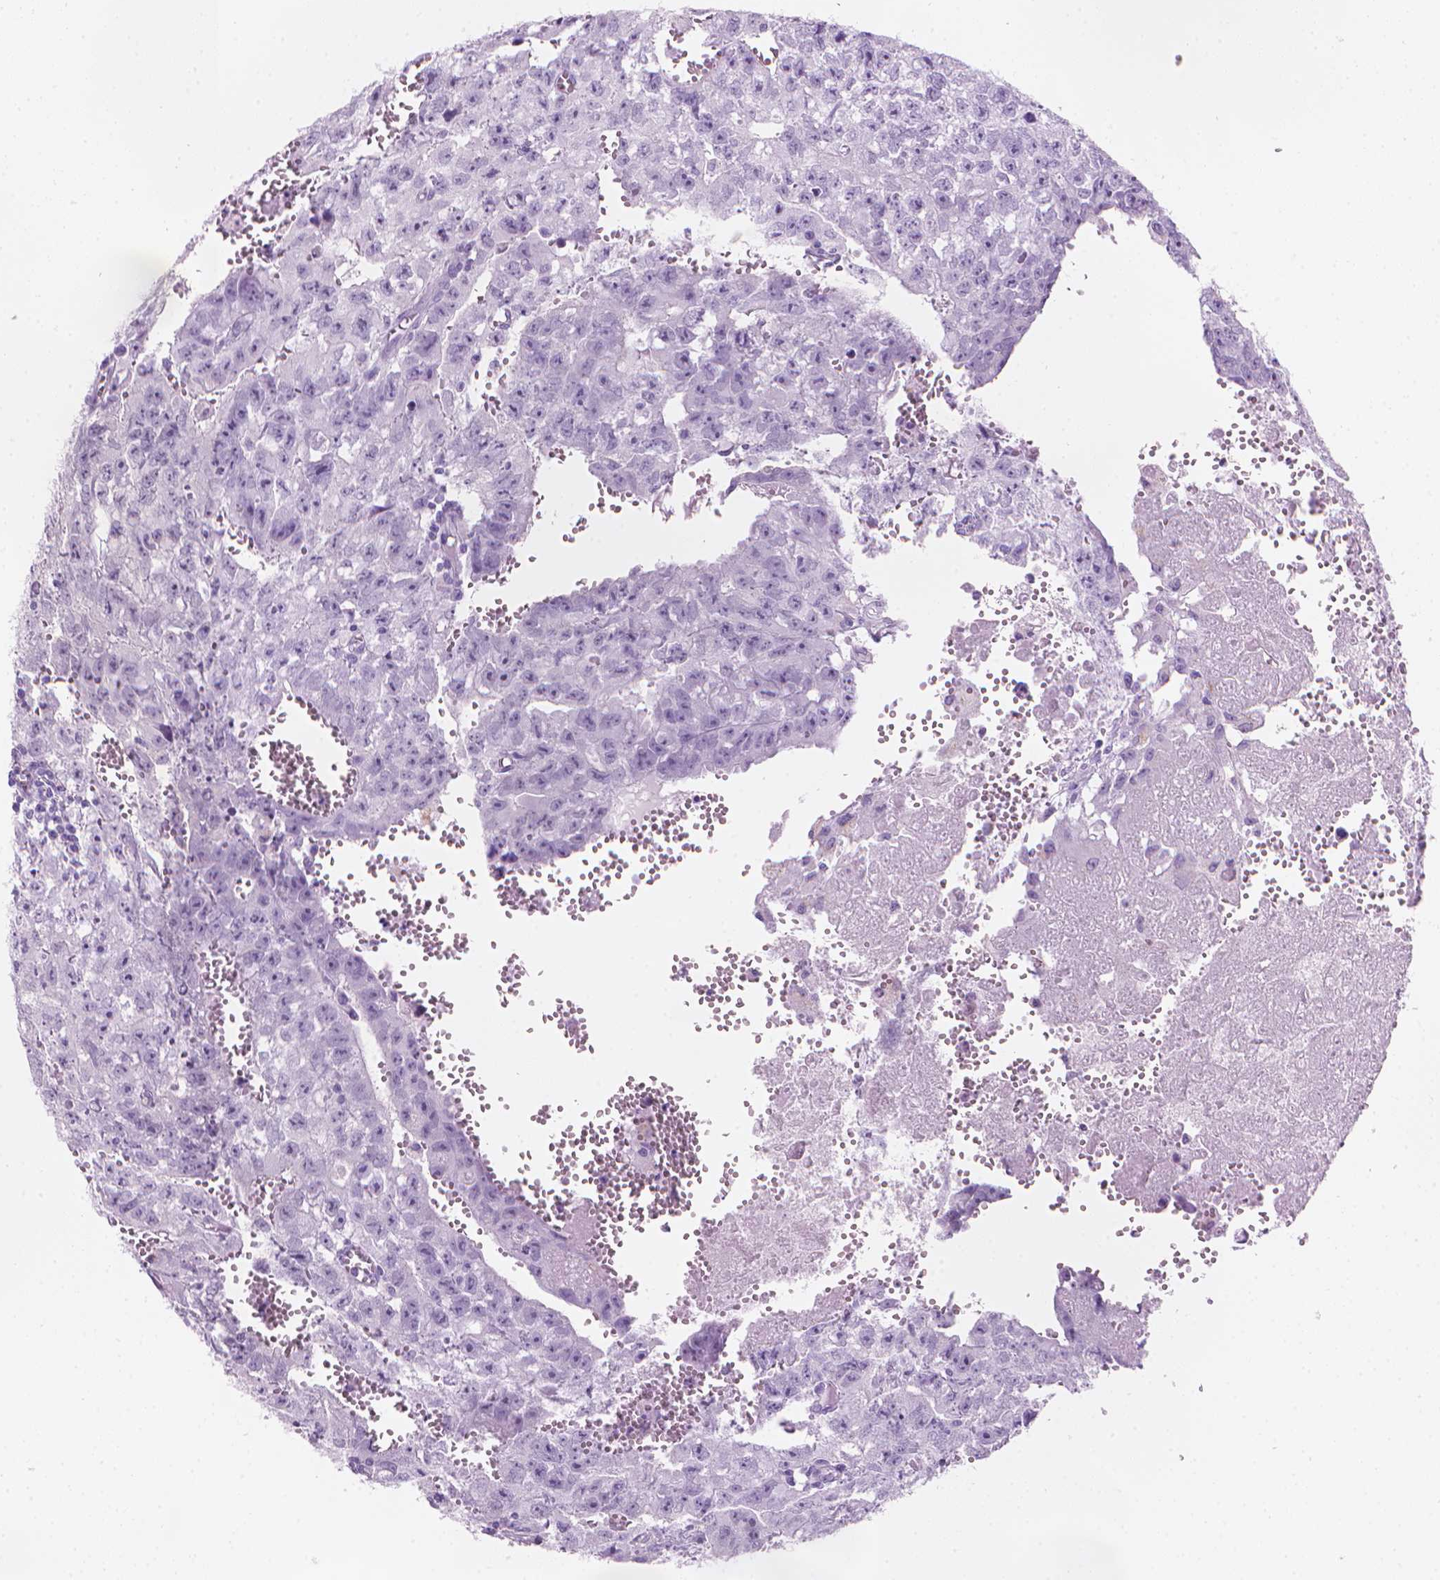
{"staining": {"intensity": "negative", "quantity": "none", "location": "none"}, "tissue": "testis cancer", "cell_type": "Tumor cells", "image_type": "cancer", "snomed": [{"axis": "morphology", "description": "Carcinoma, Embryonal, NOS"}, {"axis": "morphology", "description": "Teratoma, malignant, NOS"}, {"axis": "topography", "description": "Testis"}], "caption": "DAB (3,3'-diaminobenzidine) immunohistochemical staining of human testis cancer reveals no significant staining in tumor cells.", "gene": "TTC29", "patient": {"sex": "male", "age": 24}}